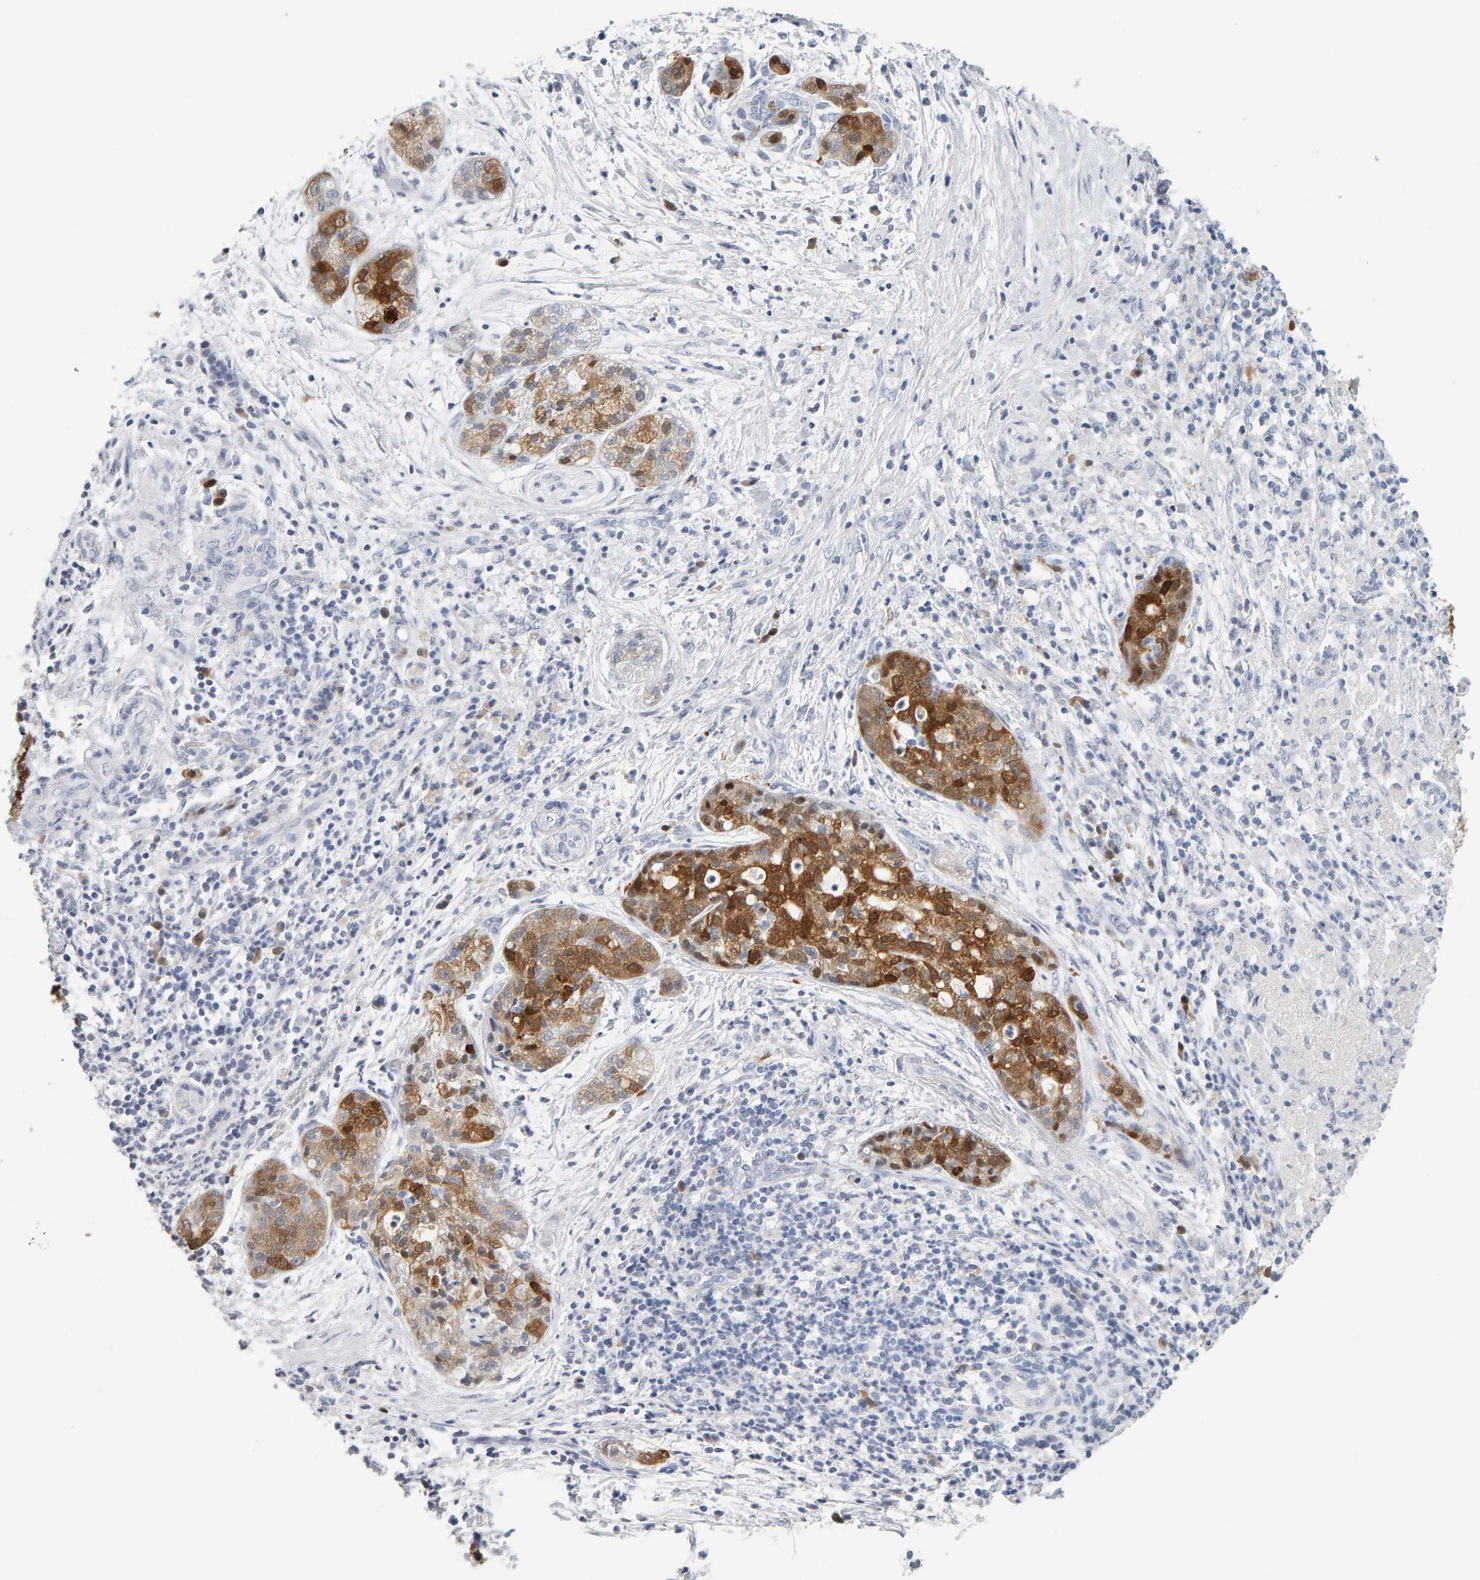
{"staining": {"intensity": "moderate", "quantity": ">75%", "location": "cytoplasmic/membranous"}, "tissue": "pancreatic cancer", "cell_type": "Tumor cells", "image_type": "cancer", "snomed": [{"axis": "morphology", "description": "Adenocarcinoma, NOS"}, {"axis": "topography", "description": "Pancreas"}], "caption": "A photomicrograph of pancreatic adenocarcinoma stained for a protein demonstrates moderate cytoplasmic/membranous brown staining in tumor cells. The staining was performed using DAB (3,3'-diaminobenzidine) to visualize the protein expression in brown, while the nuclei were stained in blue with hematoxylin (Magnification: 20x).", "gene": "CTH", "patient": {"sex": "female", "age": 78}}